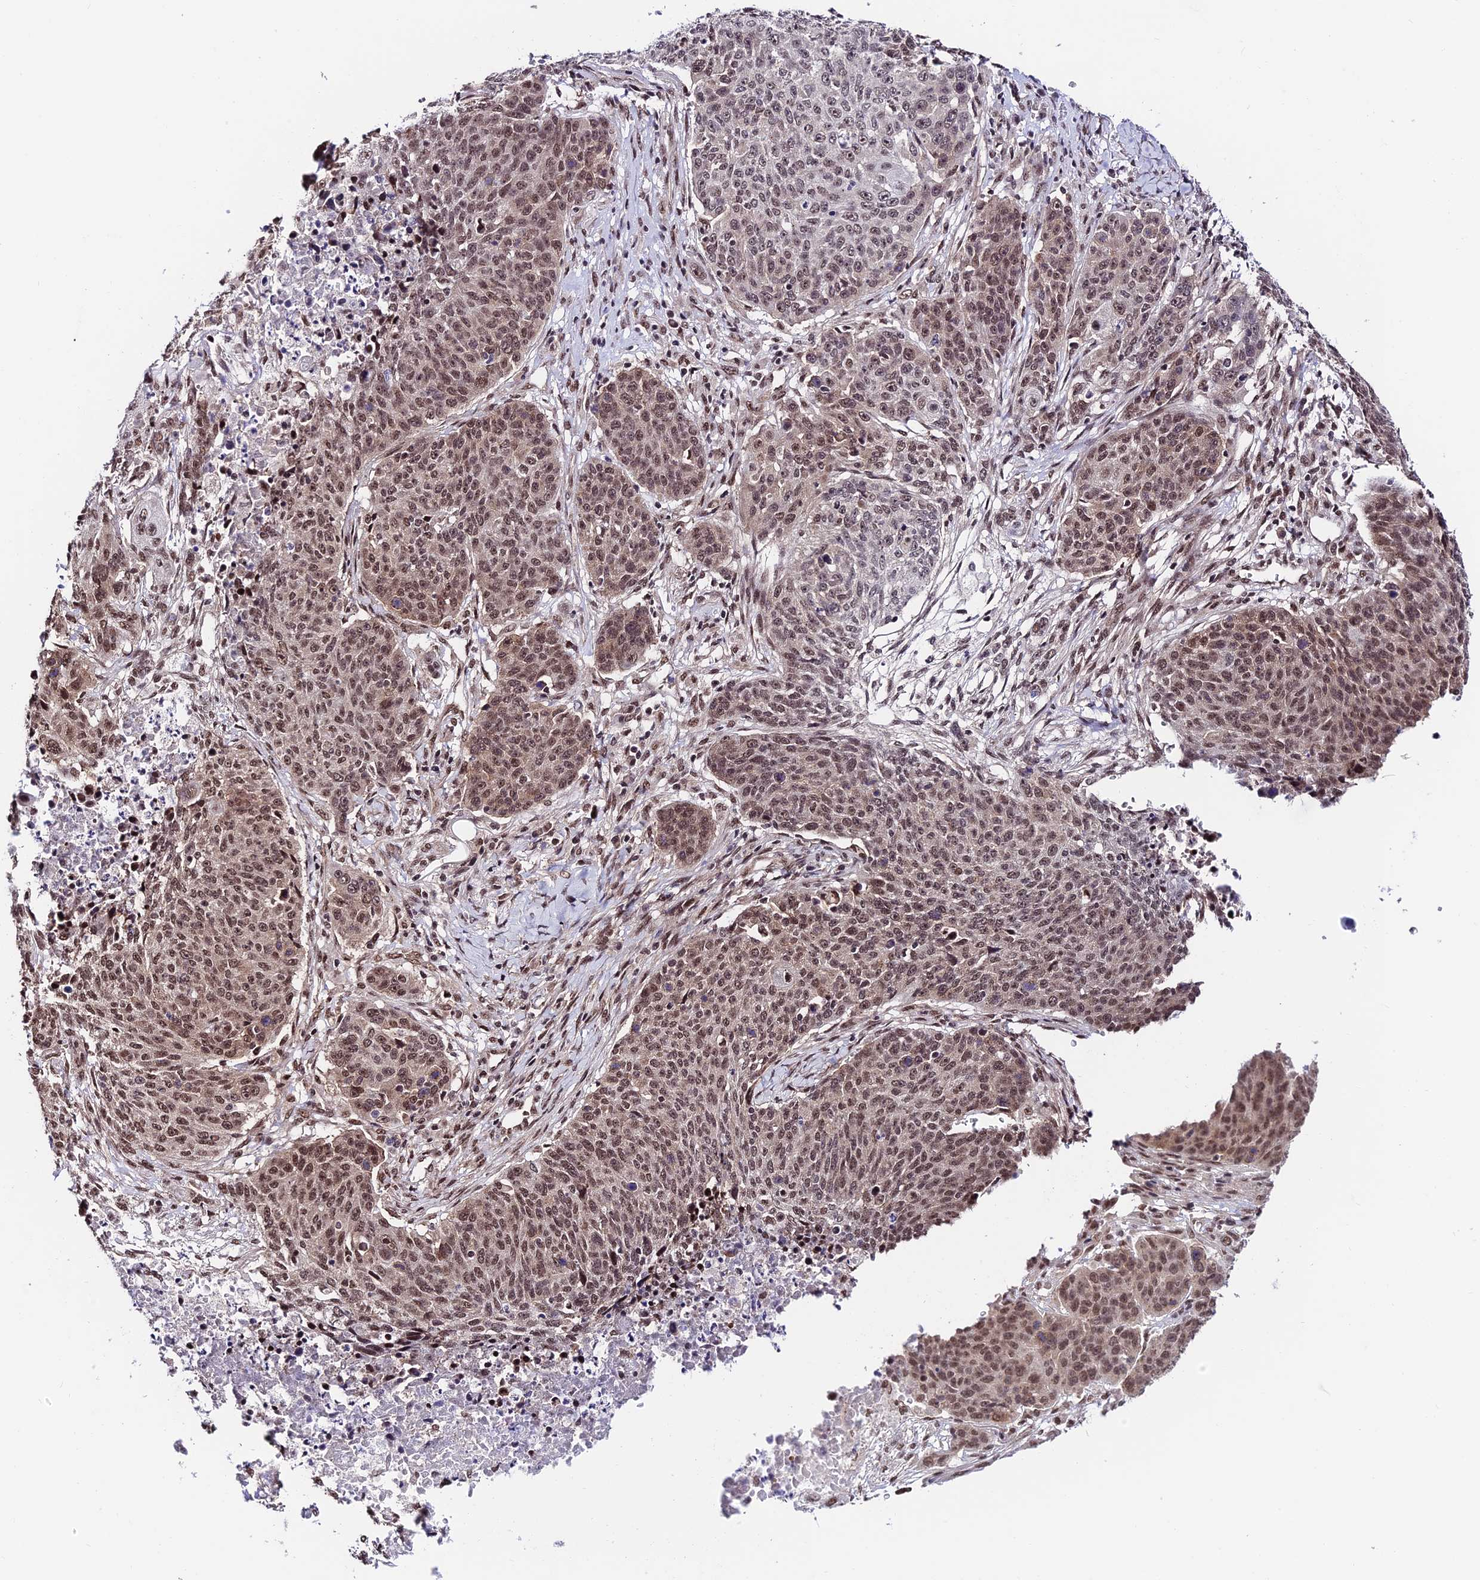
{"staining": {"intensity": "moderate", "quantity": ">75%", "location": "nuclear"}, "tissue": "lung cancer", "cell_type": "Tumor cells", "image_type": "cancer", "snomed": [{"axis": "morphology", "description": "Normal tissue, NOS"}, {"axis": "morphology", "description": "Squamous cell carcinoma, NOS"}, {"axis": "topography", "description": "Lymph node"}, {"axis": "topography", "description": "Lung"}], "caption": "Human squamous cell carcinoma (lung) stained with a brown dye exhibits moderate nuclear positive staining in about >75% of tumor cells.", "gene": "RBM42", "patient": {"sex": "male", "age": 66}}